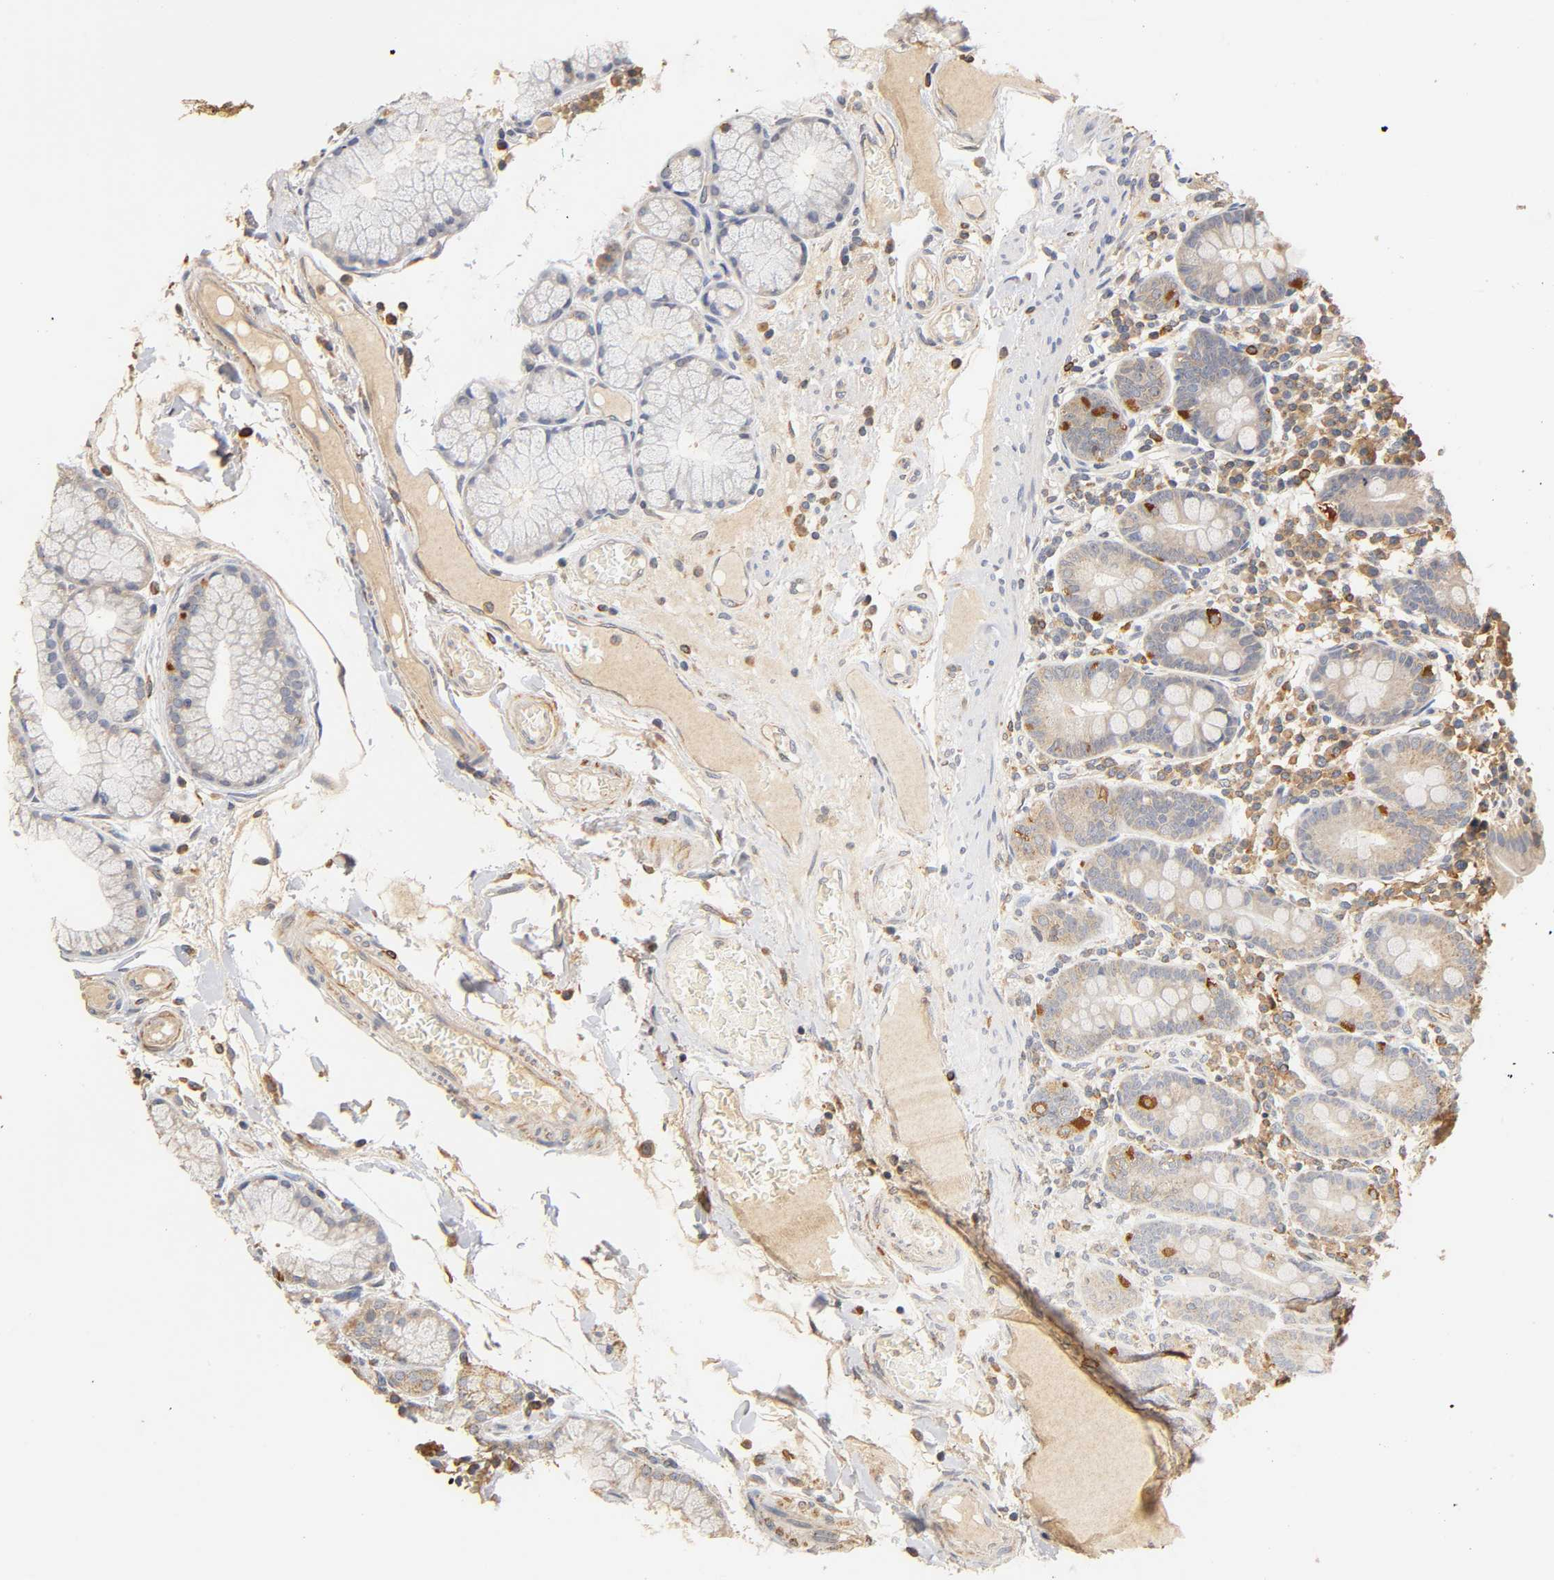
{"staining": {"intensity": "strong", "quantity": ">75%", "location": "cytoplasmic/membranous"}, "tissue": "duodenum", "cell_type": "Glandular cells", "image_type": "normal", "snomed": [{"axis": "morphology", "description": "Normal tissue, NOS"}, {"axis": "topography", "description": "Duodenum"}], "caption": "Strong cytoplasmic/membranous protein positivity is present in about >75% of glandular cells in duodenum.", "gene": "SCAP", "patient": {"sex": "male", "age": 50}}